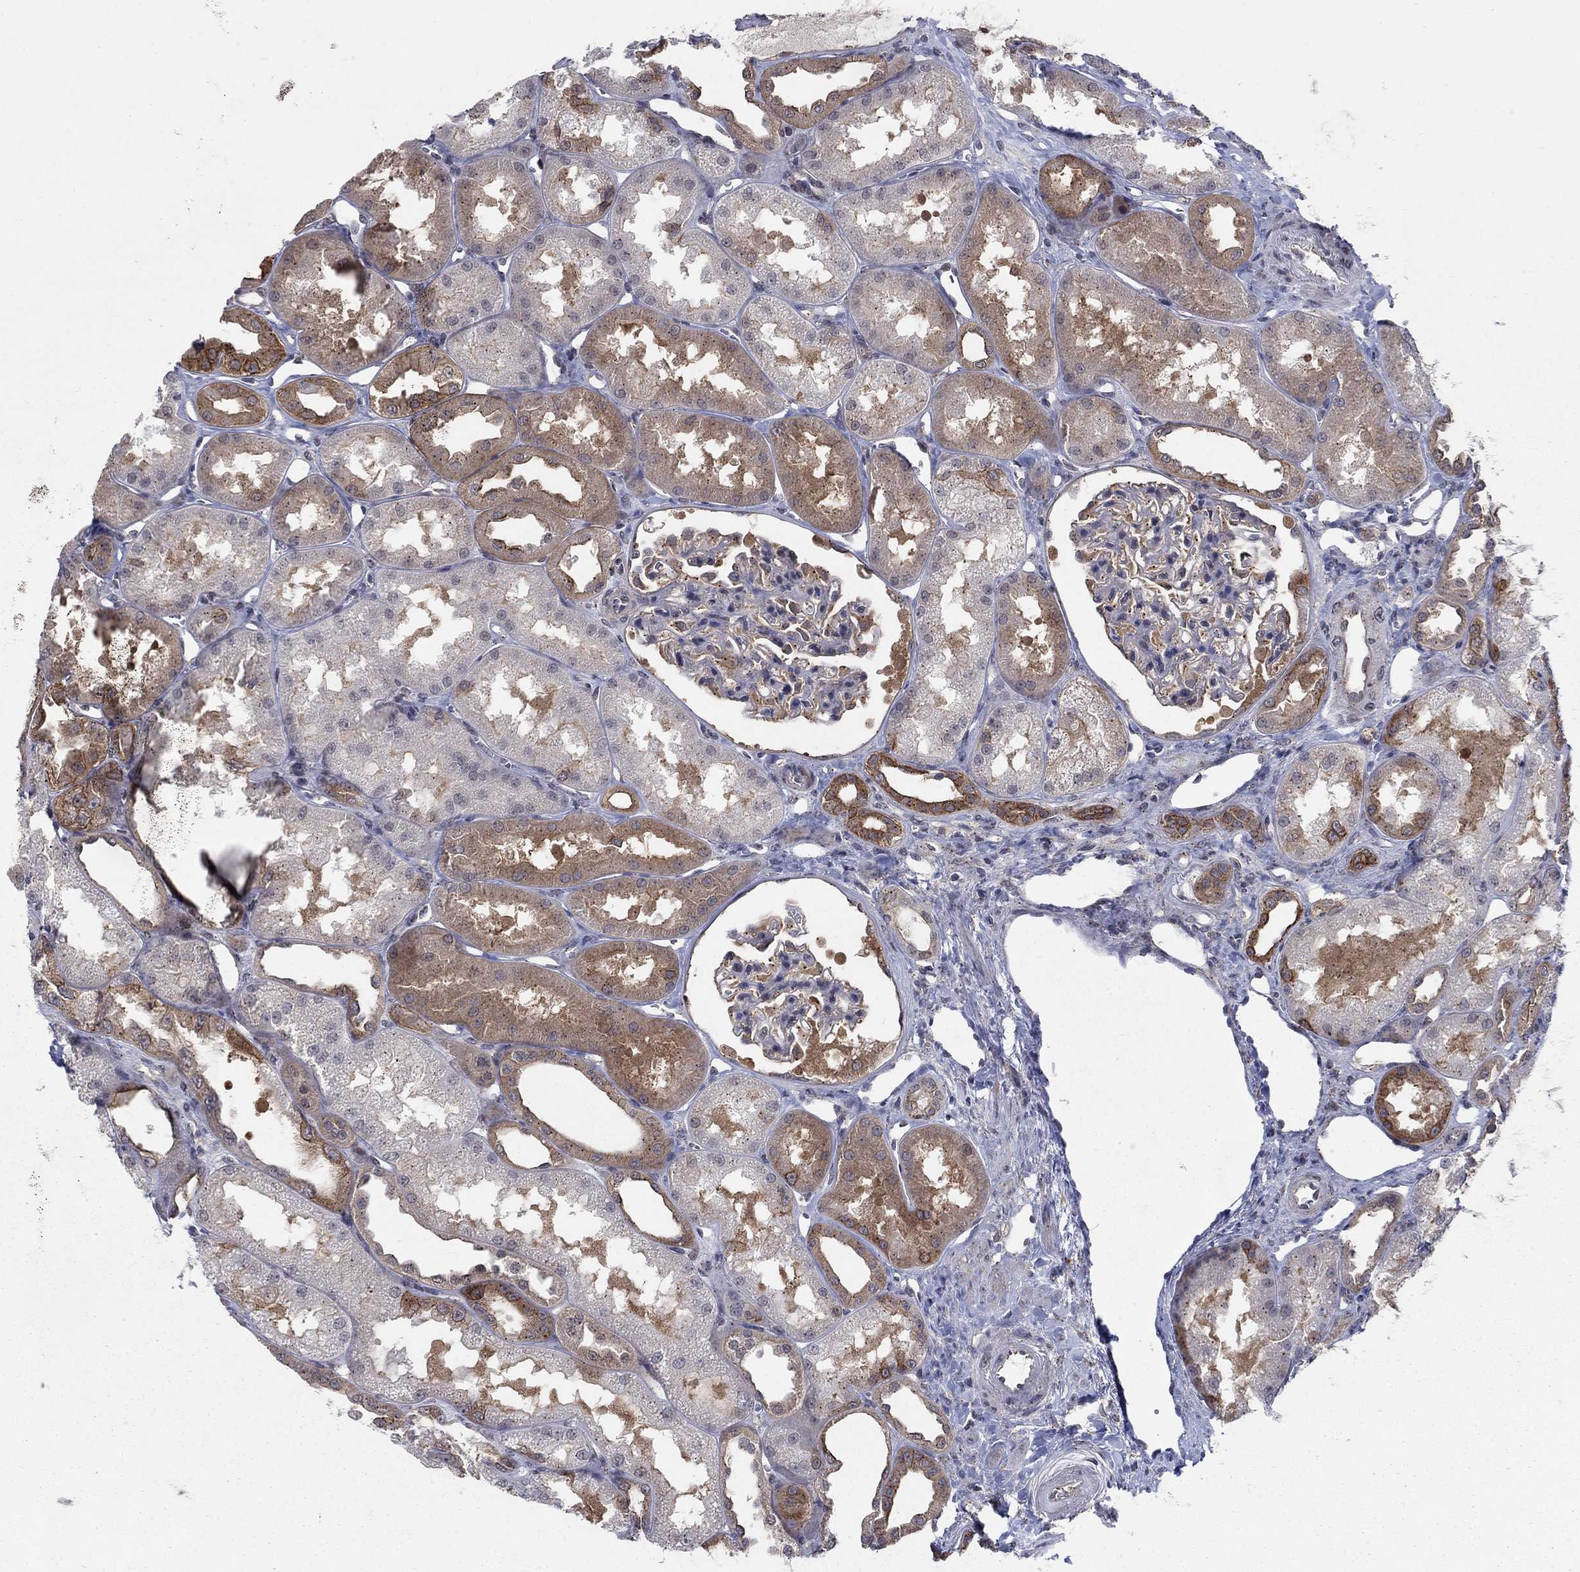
{"staining": {"intensity": "moderate", "quantity": "<25%", "location": "cytoplasmic/membranous"}, "tissue": "kidney", "cell_type": "Cells in glomeruli", "image_type": "normal", "snomed": [{"axis": "morphology", "description": "Normal tissue, NOS"}, {"axis": "topography", "description": "Kidney"}], "caption": "Kidney stained for a protein shows moderate cytoplasmic/membranous positivity in cells in glomeruli. Using DAB (3,3'-diaminobenzidine) (brown) and hematoxylin (blue) stains, captured at high magnification using brightfield microscopy.", "gene": "SH3RF1", "patient": {"sex": "male", "age": 61}}